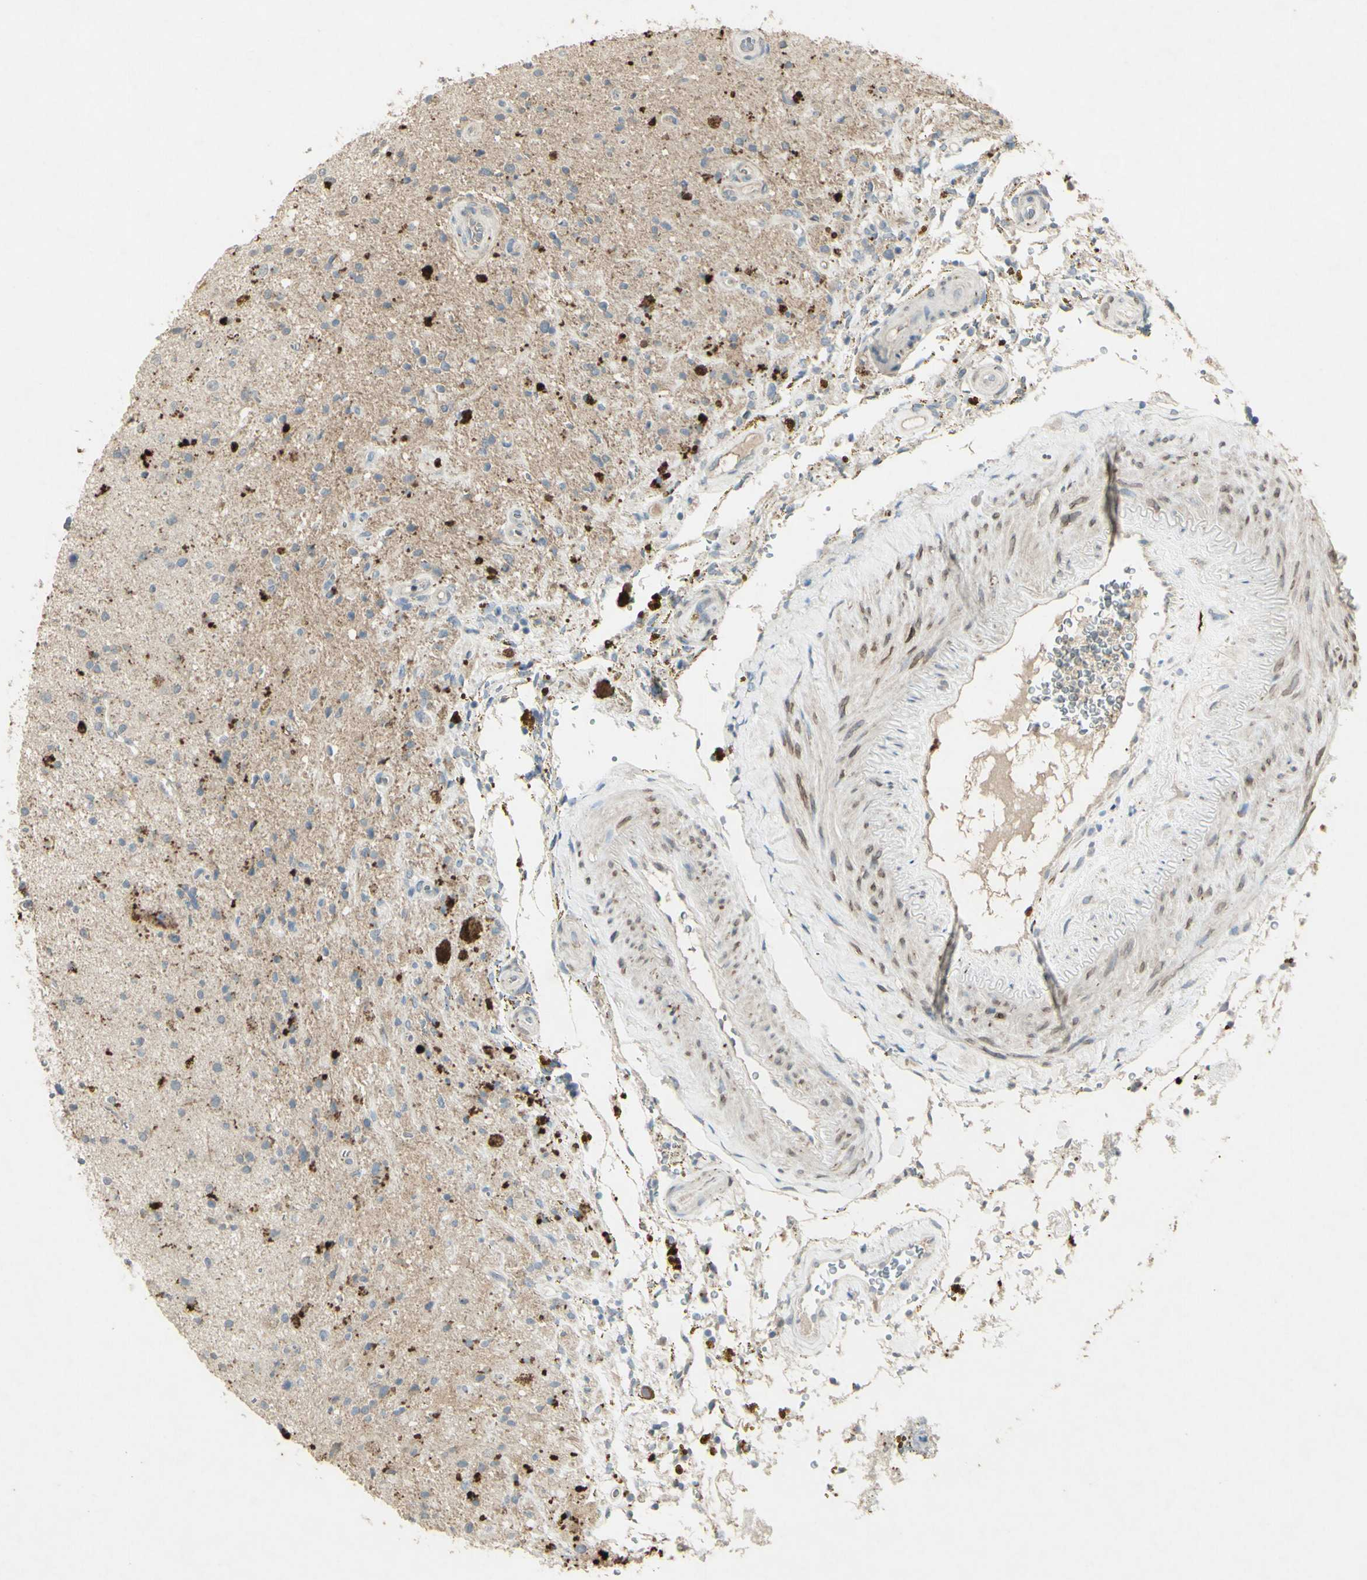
{"staining": {"intensity": "weak", "quantity": "25%-75%", "location": "cytoplasmic/membranous"}, "tissue": "glioma", "cell_type": "Tumor cells", "image_type": "cancer", "snomed": [{"axis": "morphology", "description": "Glioma, malignant, High grade"}, {"axis": "topography", "description": "Brain"}], "caption": "Immunohistochemistry (IHC) of human malignant glioma (high-grade) demonstrates low levels of weak cytoplasmic/membranous expression in about 25%-75% of tumor cells.", "gene": "TIMM21", "patient": {"sex": "male", "age": 33}}